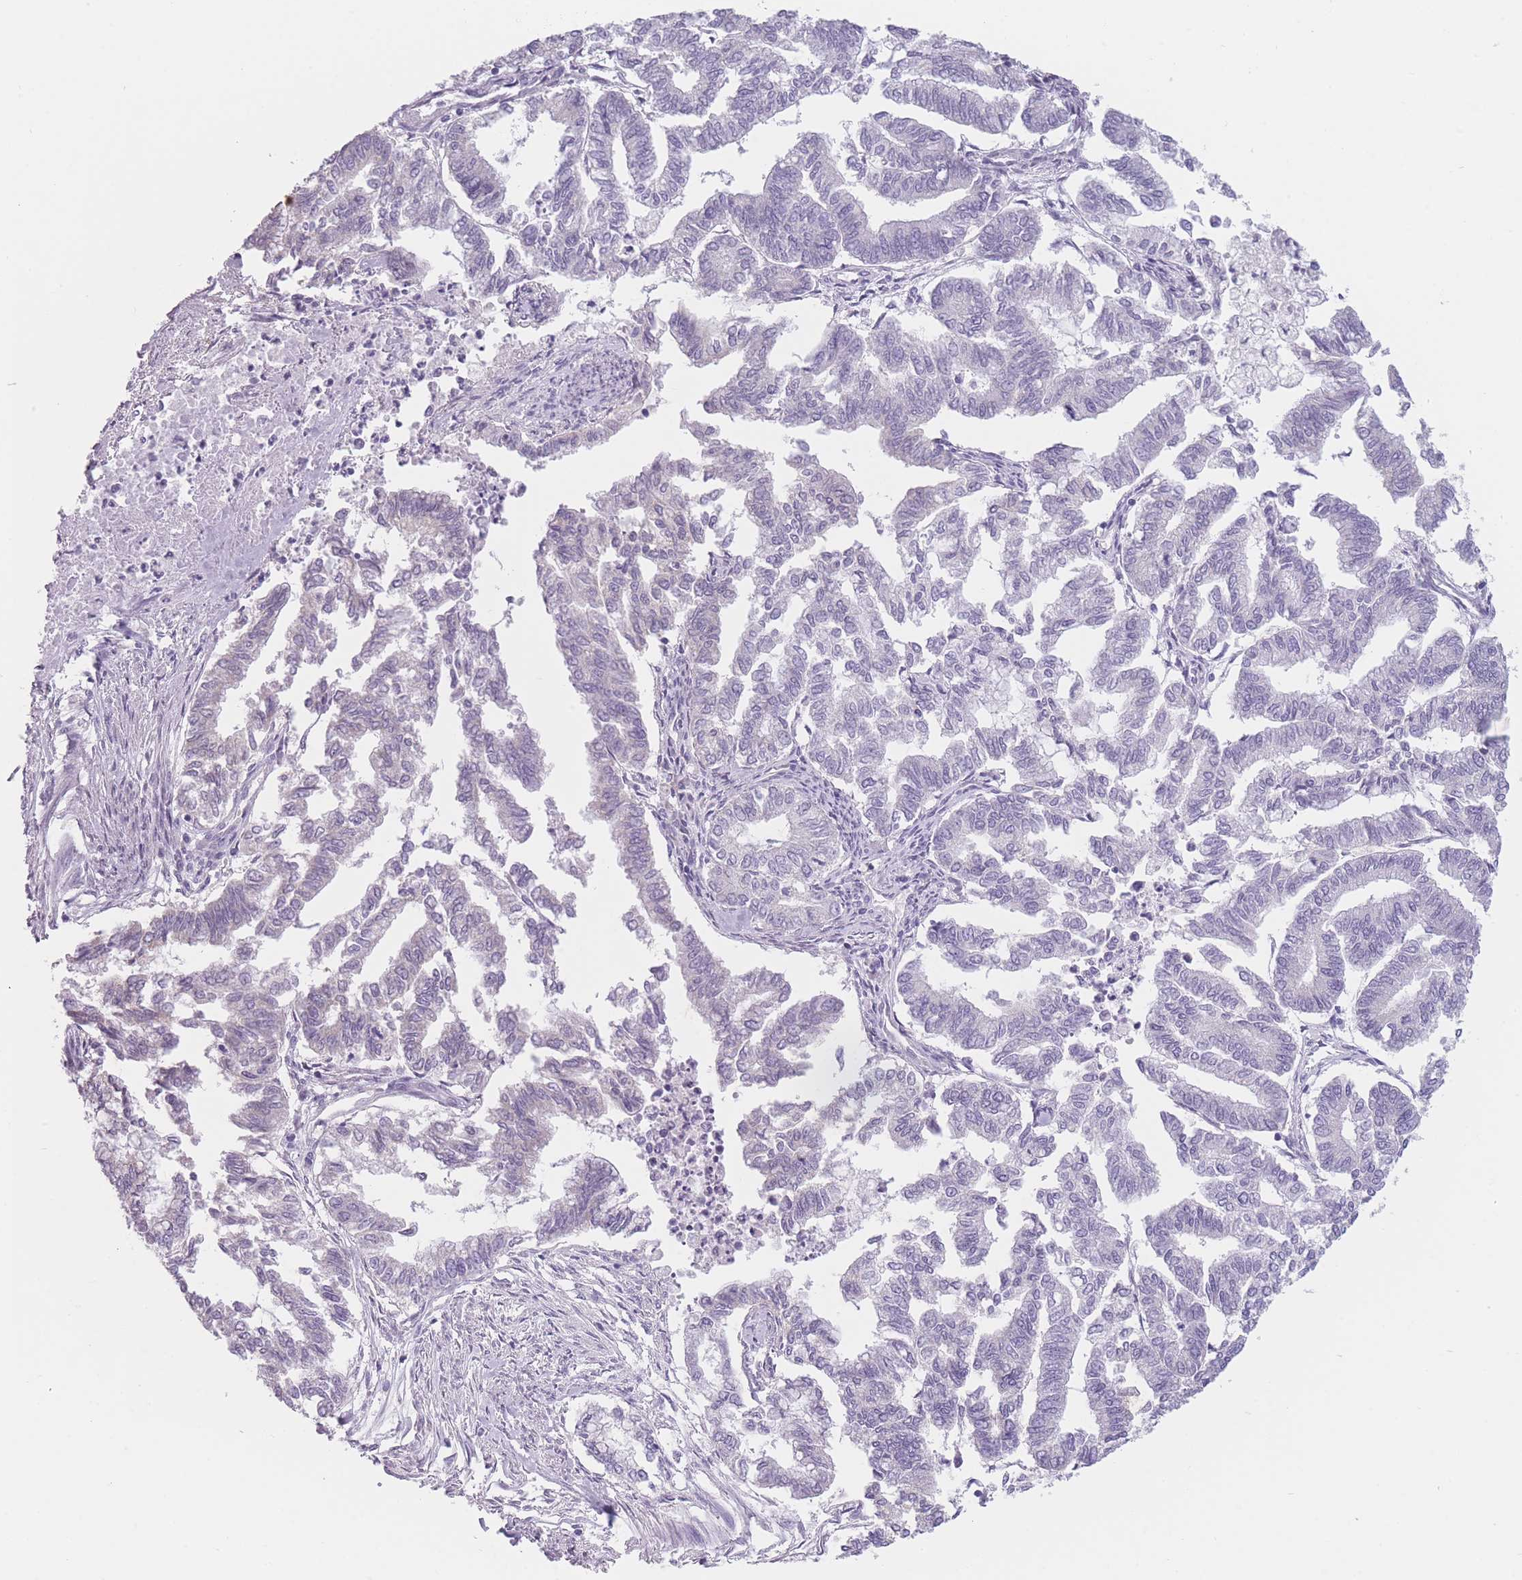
{"staining": {"intensity": "negative", "quantity": "none", "location": "none"}, "tissue": "endometrial cancer", "cell_type": "Tumor cells", "image_type": "cancer", "snomed": [{"axis": "morphology", "description": "Adenocarcinoma, NOS"}, {"axis": "topography", "description": "Endometrium"}], "caption": "Histopathology image shows no protein expression in tumor cells of endometrial adenocarcinoma tissue.", "gene": "TMEM236", "patient": {"sex": "female", "age": 79}}